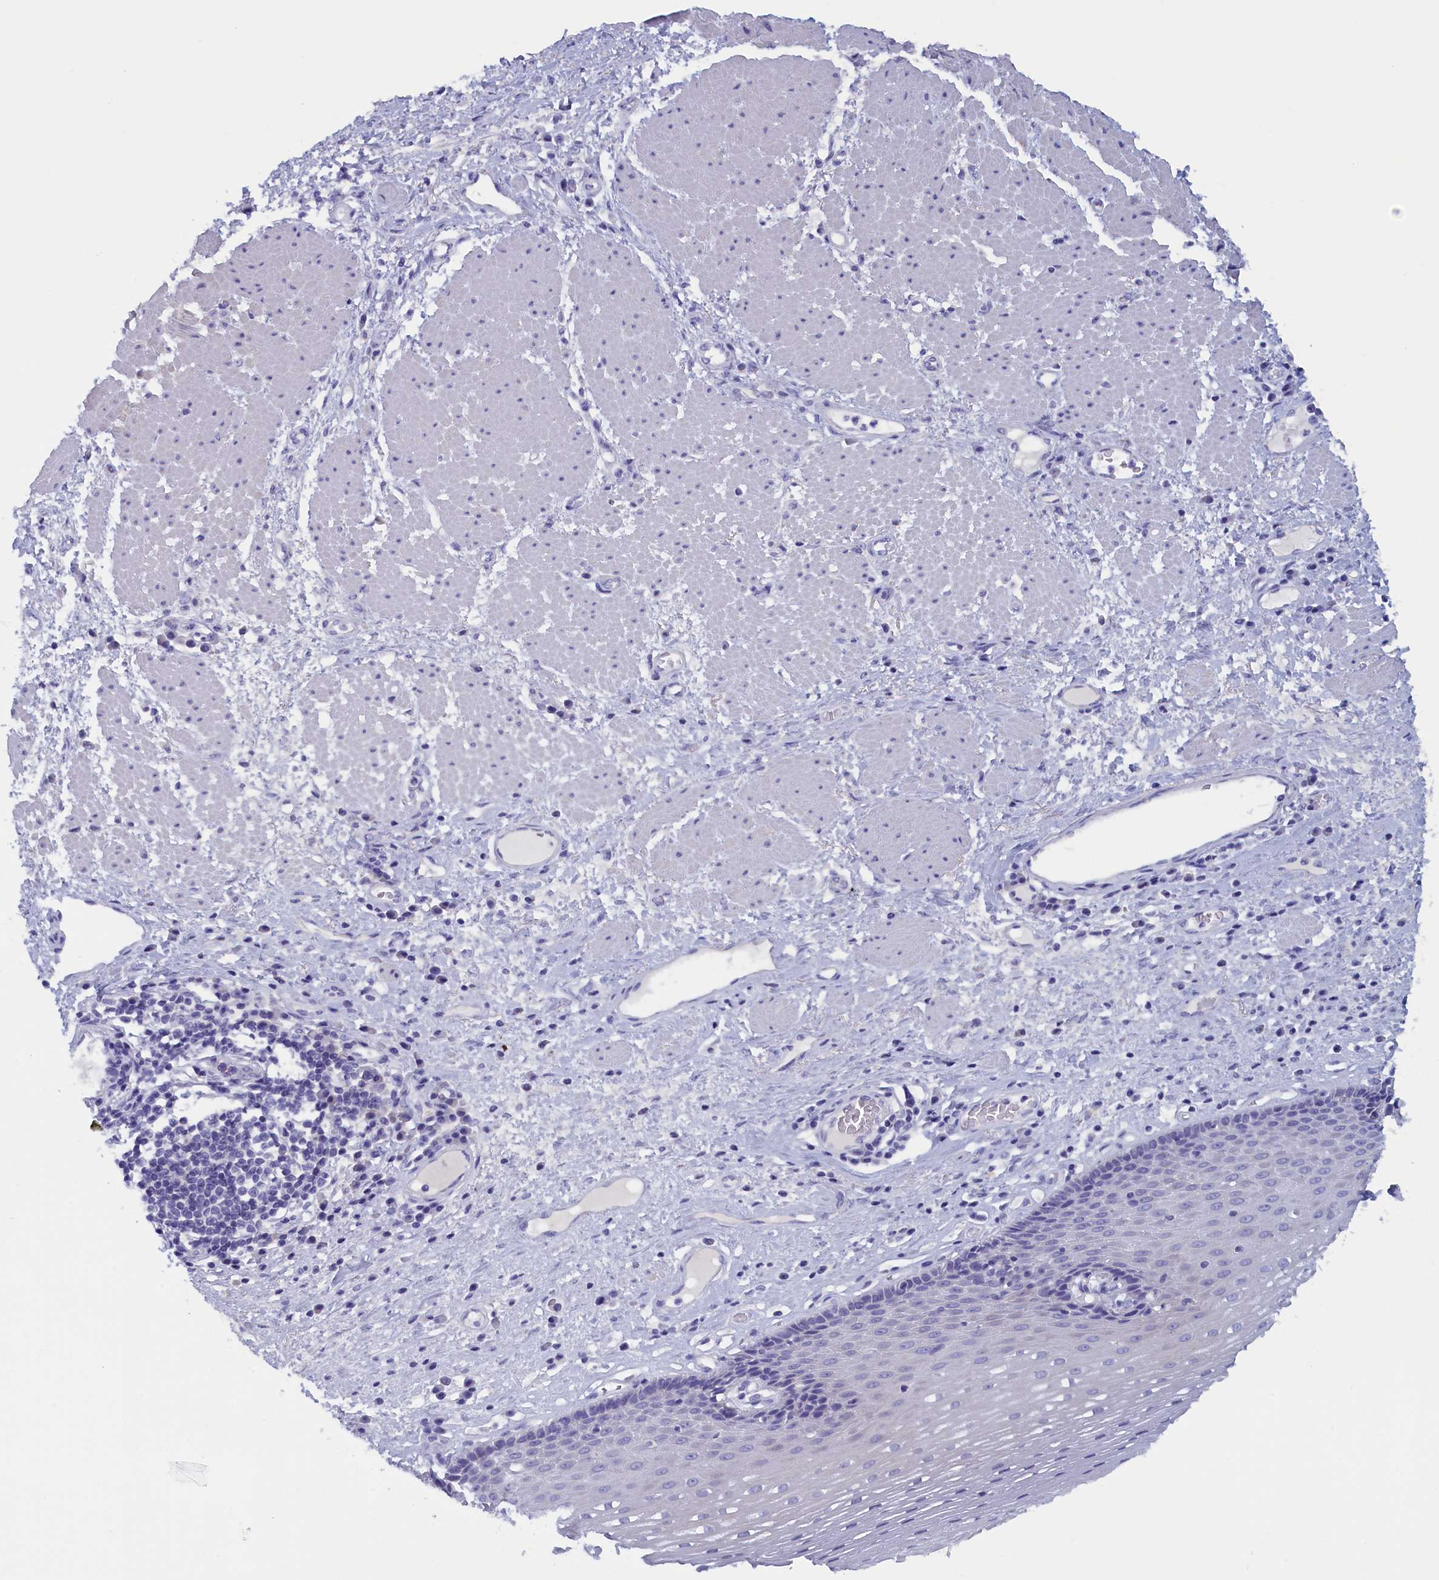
{"staining": {"intensity": "negative", "quantity": "none", "location": "none"}, "tissue": "esophagus", "cell_type": "Squamous epithelial cells", "image_type": "normal", "snomed": [{"axis": "morphology", "description": "Normal tissue, NOS"}, {"axis": "morphology", "description": "Adenocarcinoma, NOS"}, {"axis": "topography", "description": "Esophagus"}], "caption": "DAB (3,3'-diaminobenzidine) immunohistochemical staining of benign esophagus exhibits no significant expression in squamous epithelial cells. (DAB immunohistochemistry (IHC) visualized using brightfield microscopy, high magnification).", "gene": "ANKRD2", "patient": {"sex": "male", "age": 62}}